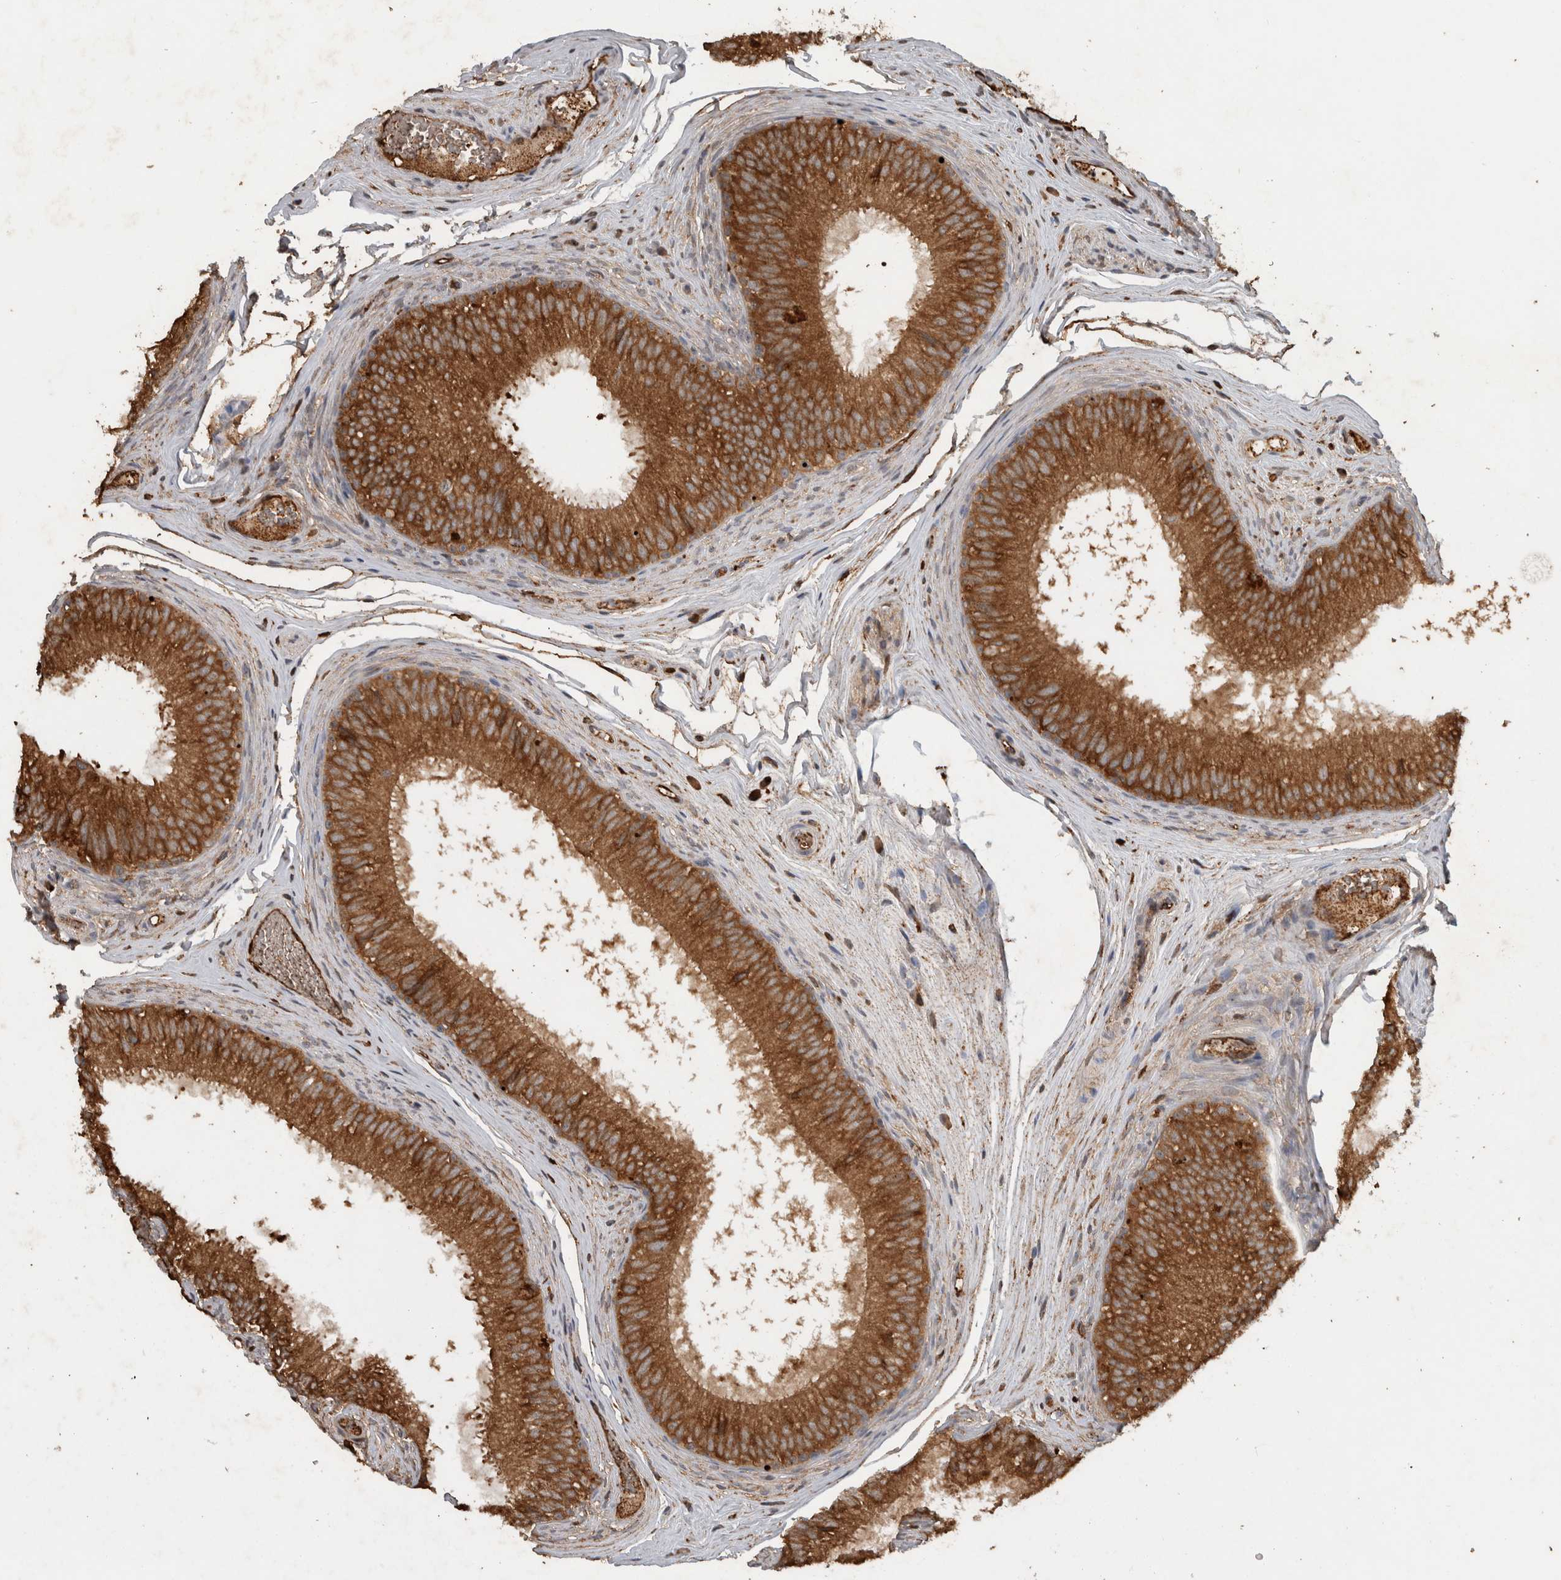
{"staining": {"intensity": "strong", "quantity": ">75%", "location": "cytoplasmic/membranous"}, "tissue": "epididymis", "cell_type": "Glandular cells", "image_type": "normal", "snomed": [{"axis": "morphology", "description": "Normal tissue, NOS"}, {"axis": "topography", "description": "Epididymis"}], "caption": "High-magnification brightfield microscopy of normal epididymis stained with DAB (3,3'-diaminobenzidine) (brown) and counterstained with hematoxylin (blue). glandular cells exhibit strong cytoplasmic/membranous expression is appreciated in approximately>75% of cells.", "gene": "ADGRL3", "patient": {"sex": "male", "age": 32}}